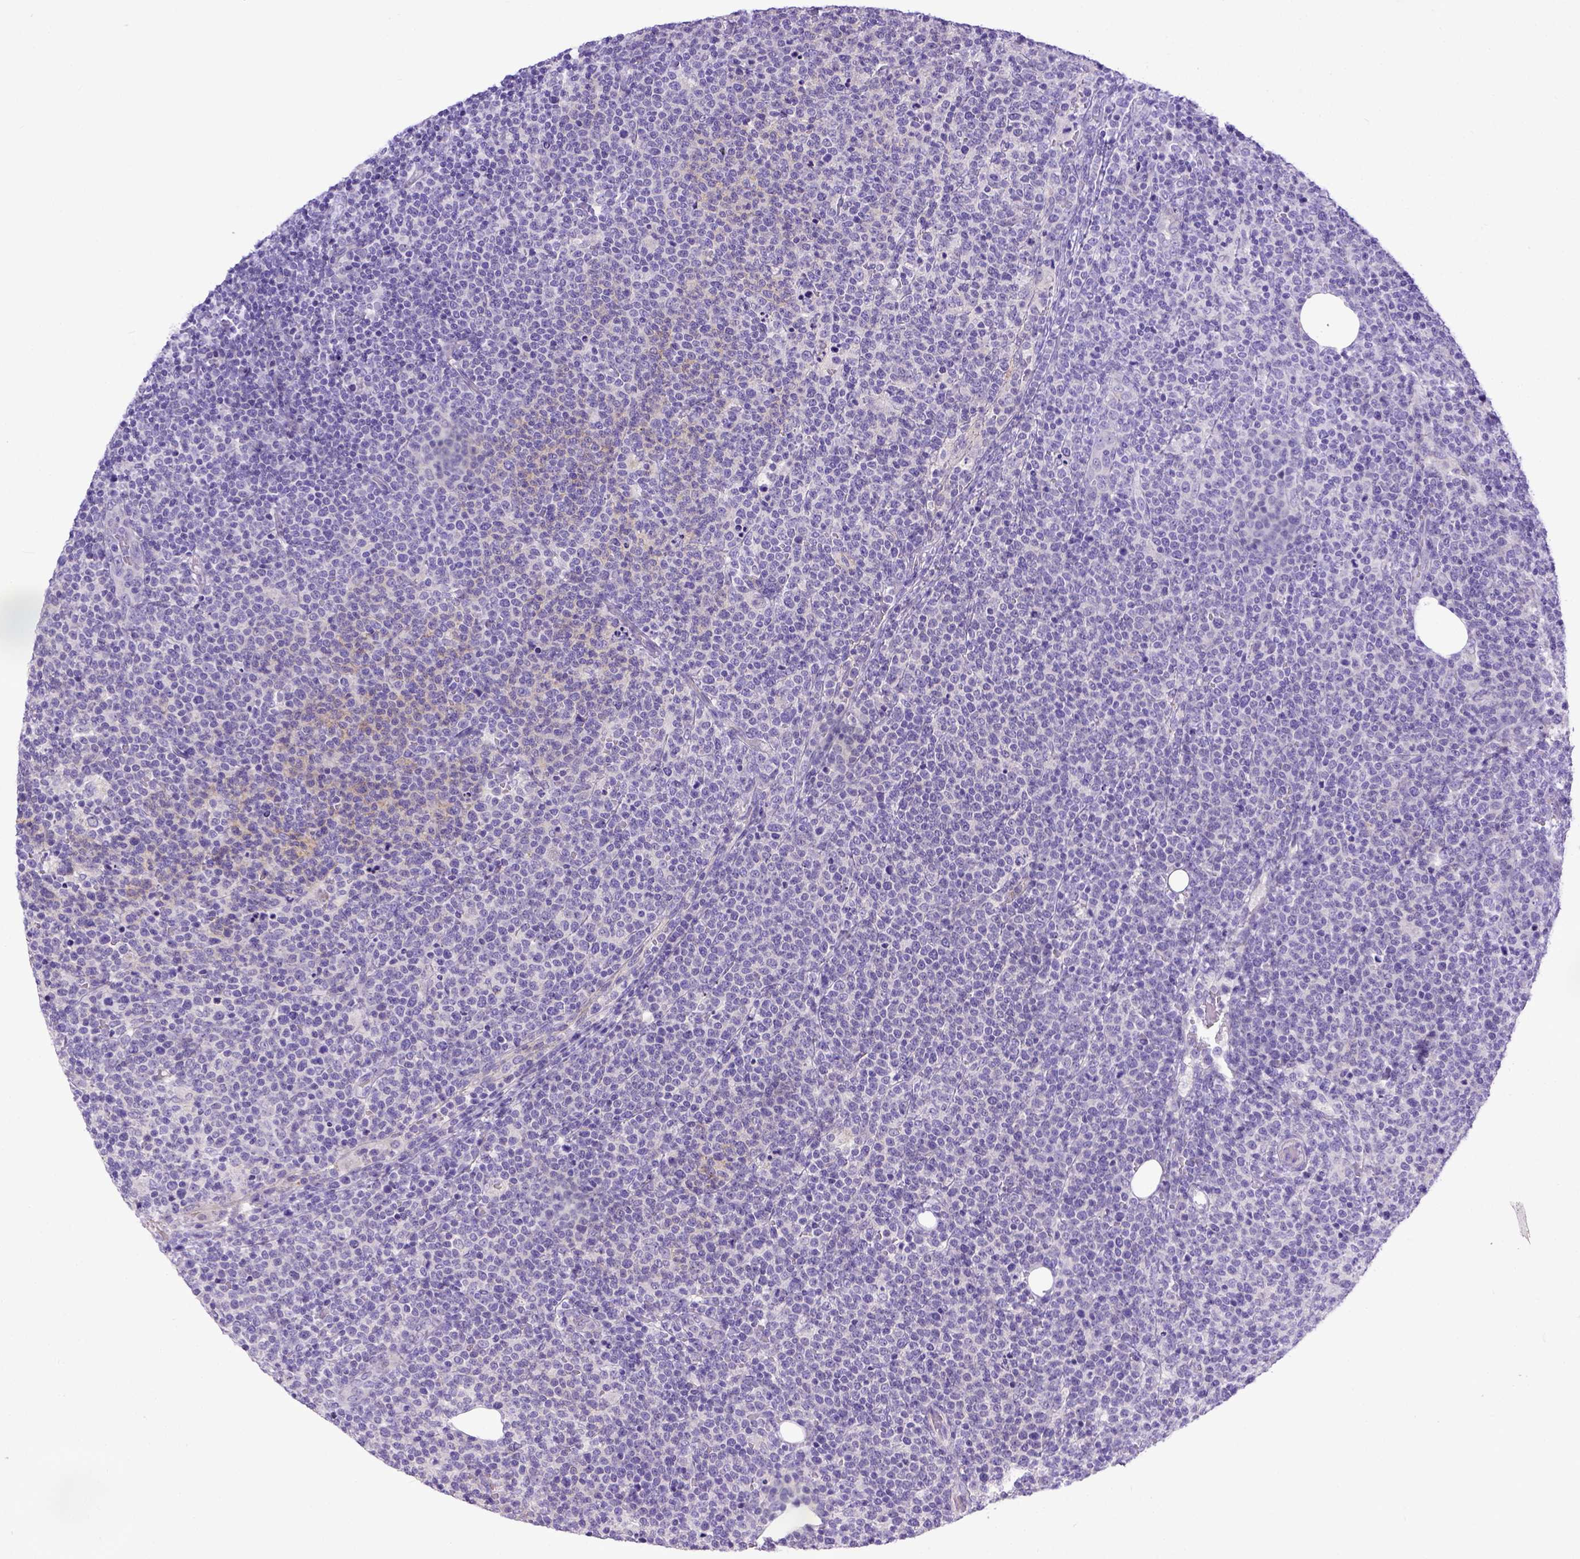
{"staining": {"intensity": "negative", "quantity": "none", "location": "none"}, "tissue": "lymphoma", "cell_type": "Tumor cells", "image_type": "cancer", "snomed": [{"axis": "morphology", "description": "Malignant lymphoma, non-Hodgkin's type, High grade"}, {"axis": "topography", "description": "Lymph node"}], "caption": "Lymphoma was stained to show a protein in brown. There is no significant expression in tumor cells. The staining was performed using DAB (3,3'-diaminobenzidine) to visualize the protein expression in brown, while the nuclei were stained in blue with hematoxylin (Magnification: 20x).", "gene": "BTN1A1", "patient": {"sex": "male", "age": 61}}